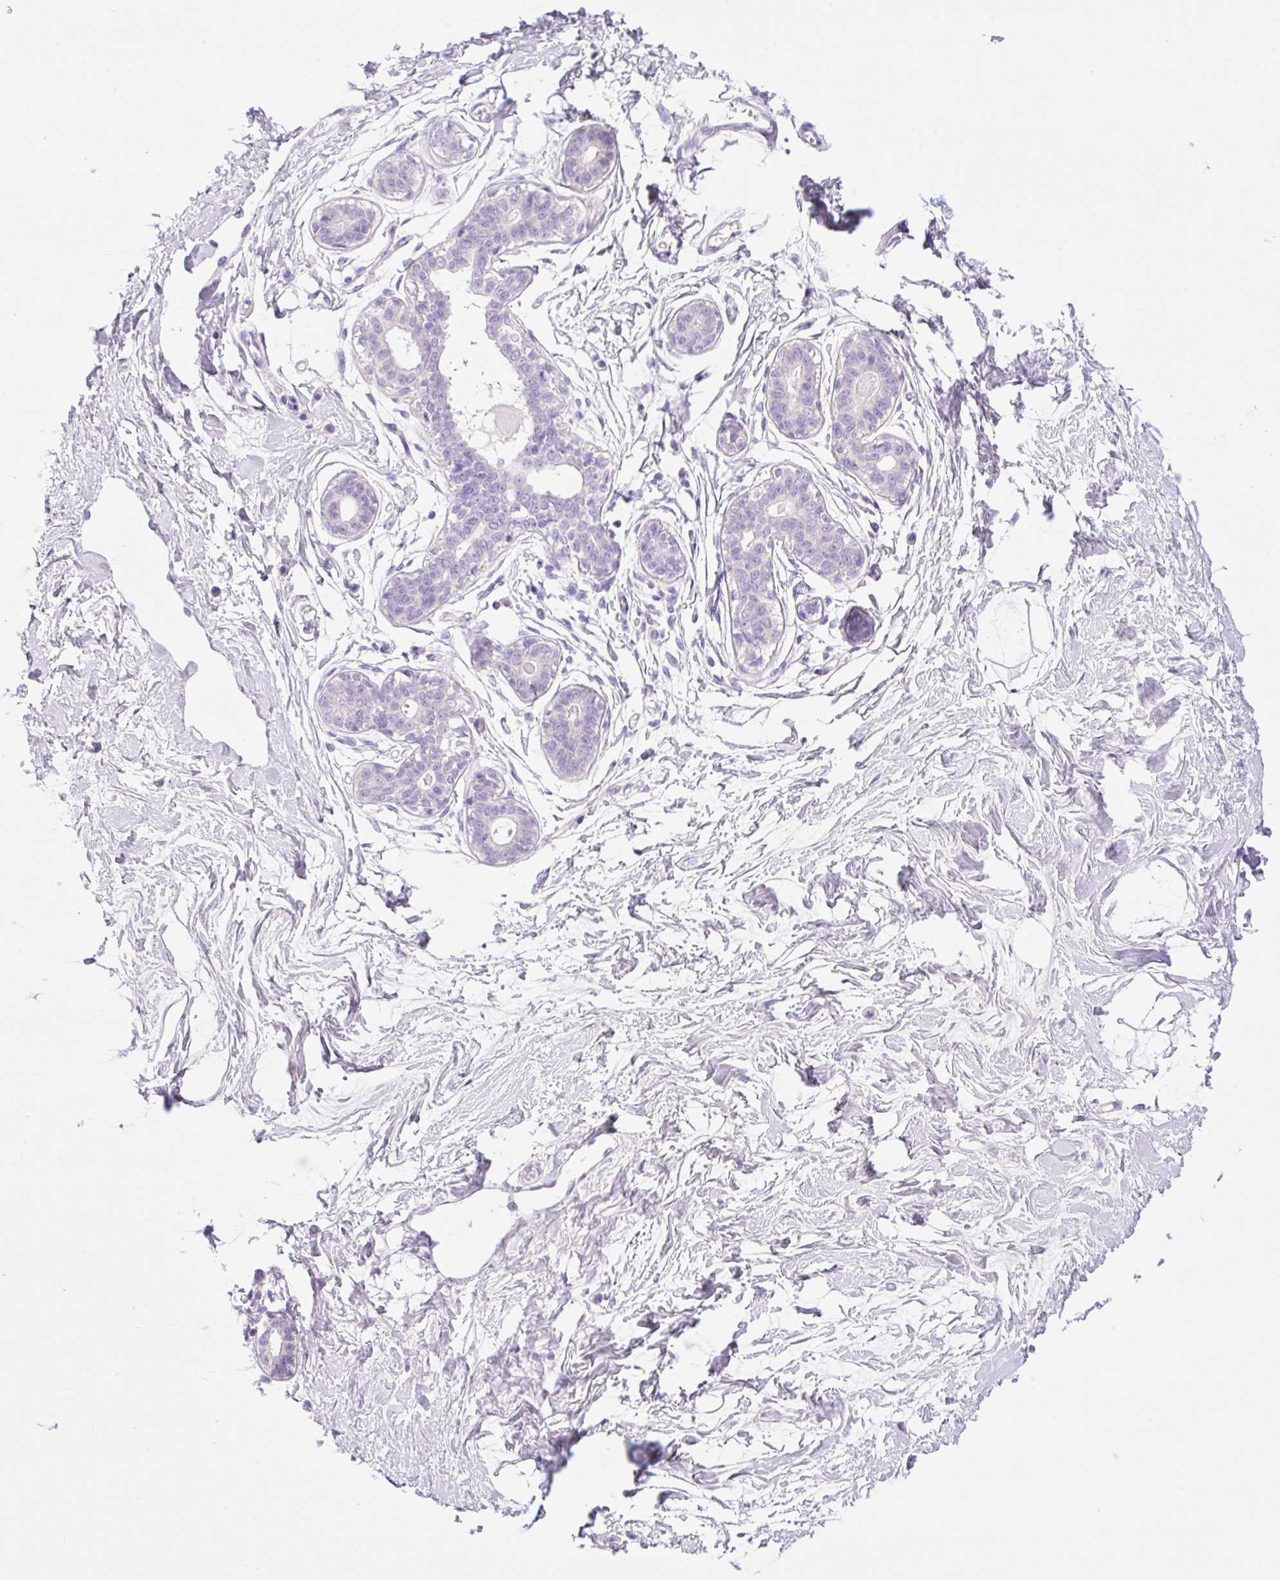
{"staining": {"intensity": "negative", "quantity": "none", "location": "none"}, "tissue": "breast", "cell_type": "Adipocytes", "image_type": "normal", "snomed": [{"axis": "morphology", "description": "Normal tissue, NOS"}, {"axis": "topography", "description": "Breast"}], "caption": "The histopathology image exhibits no significant expression in adipocytes of breast.", "gene": "PALM3", "patient": {"sex": "female", "age": 45}}